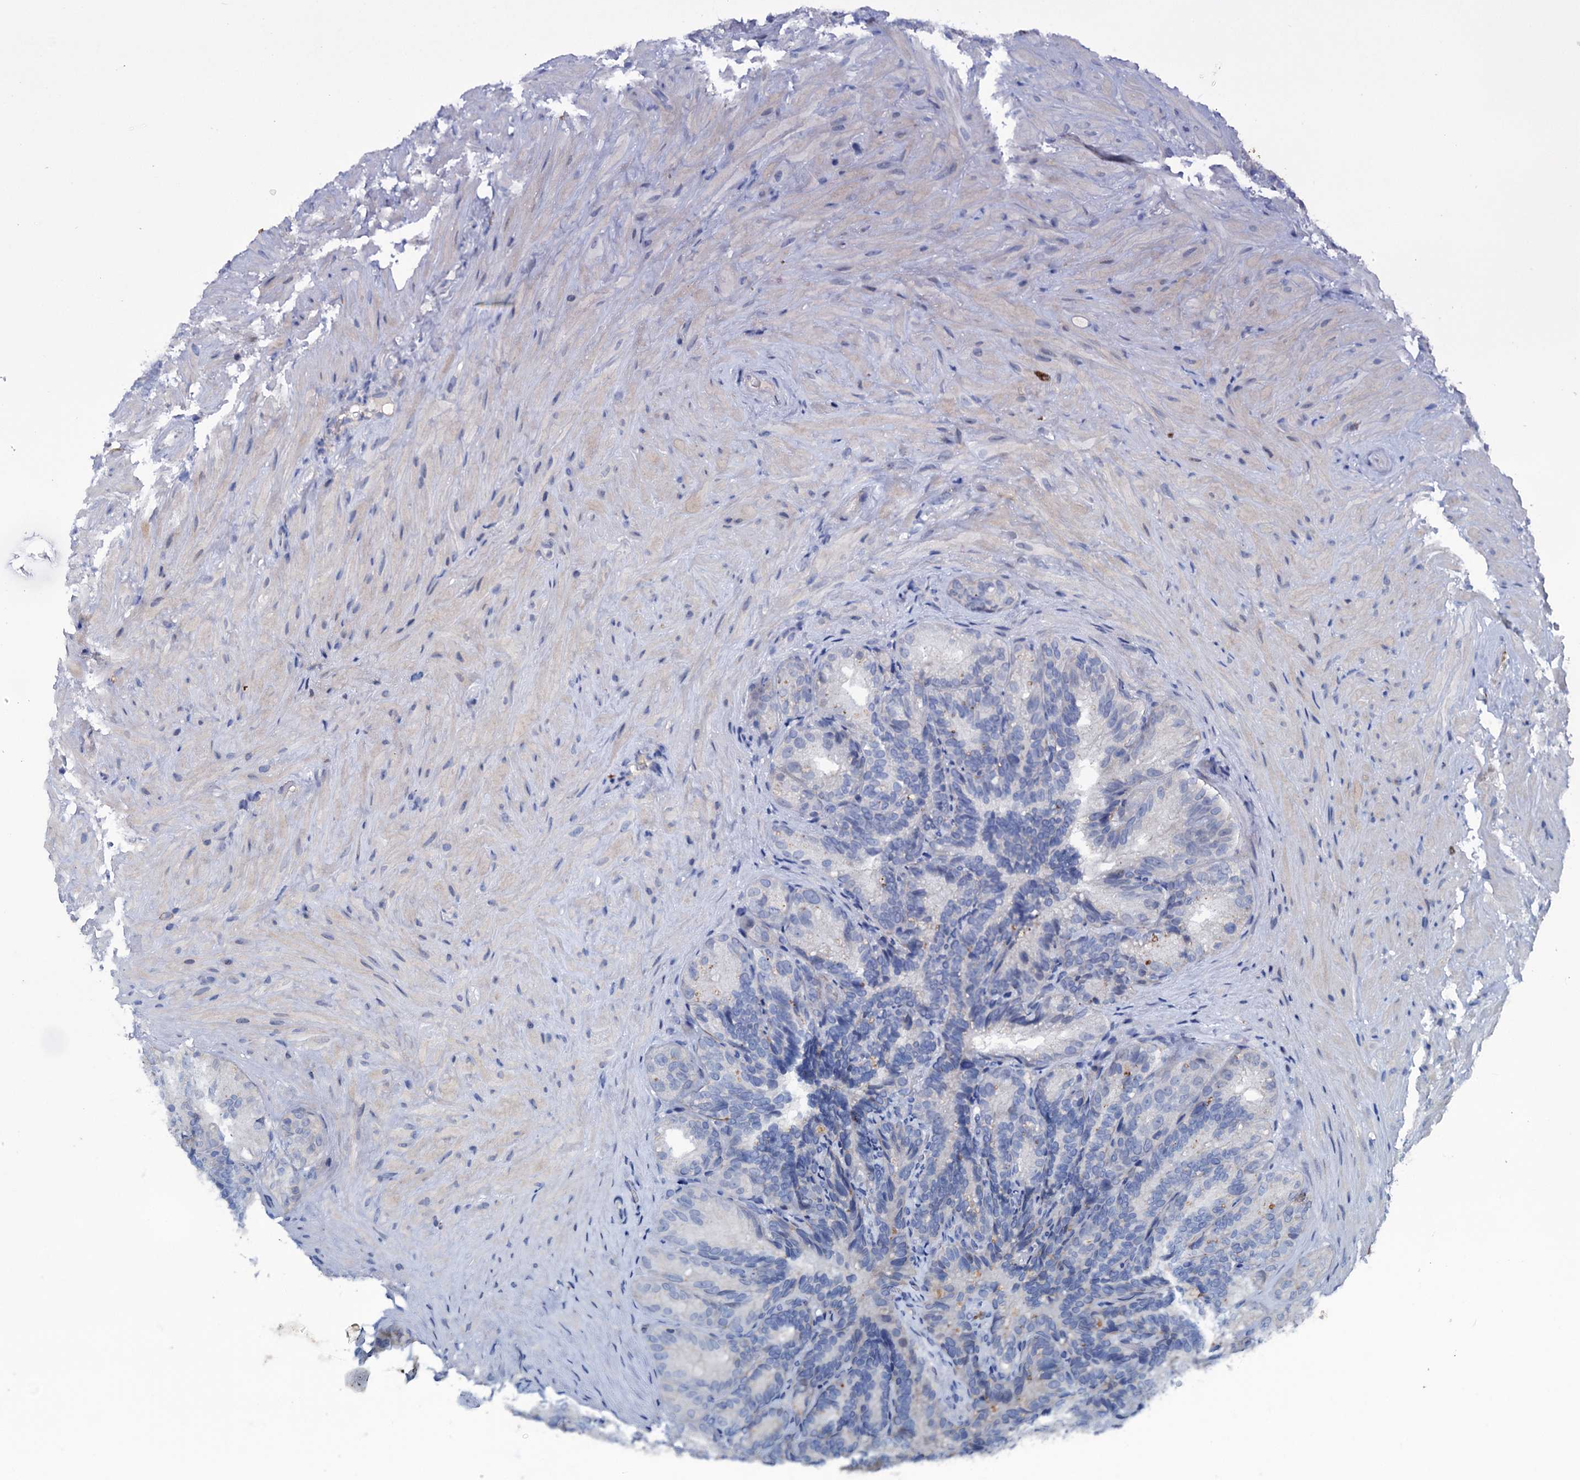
{"staining": {"intensity": "negative", "quantity": "none", "location": "none"}, "tissue": "seminal vesicle", "cell_type": "Glandular cells", "image_type": "normal", "snomed": [{"axis": "morphology", "description": "Normal tissue, NOS"}, {"axis": "topography", "description": "Seminal veicle"}], "caption": "A micrograph of human seminal vesicle is negative for staining in glandular cells. (DAB (3,3'-diaminobenzidine) IHC visualized using brightfield microscopy, high magnification).", "gene": "FAM111B", "patient": {"sex": "male", "age": 60}}